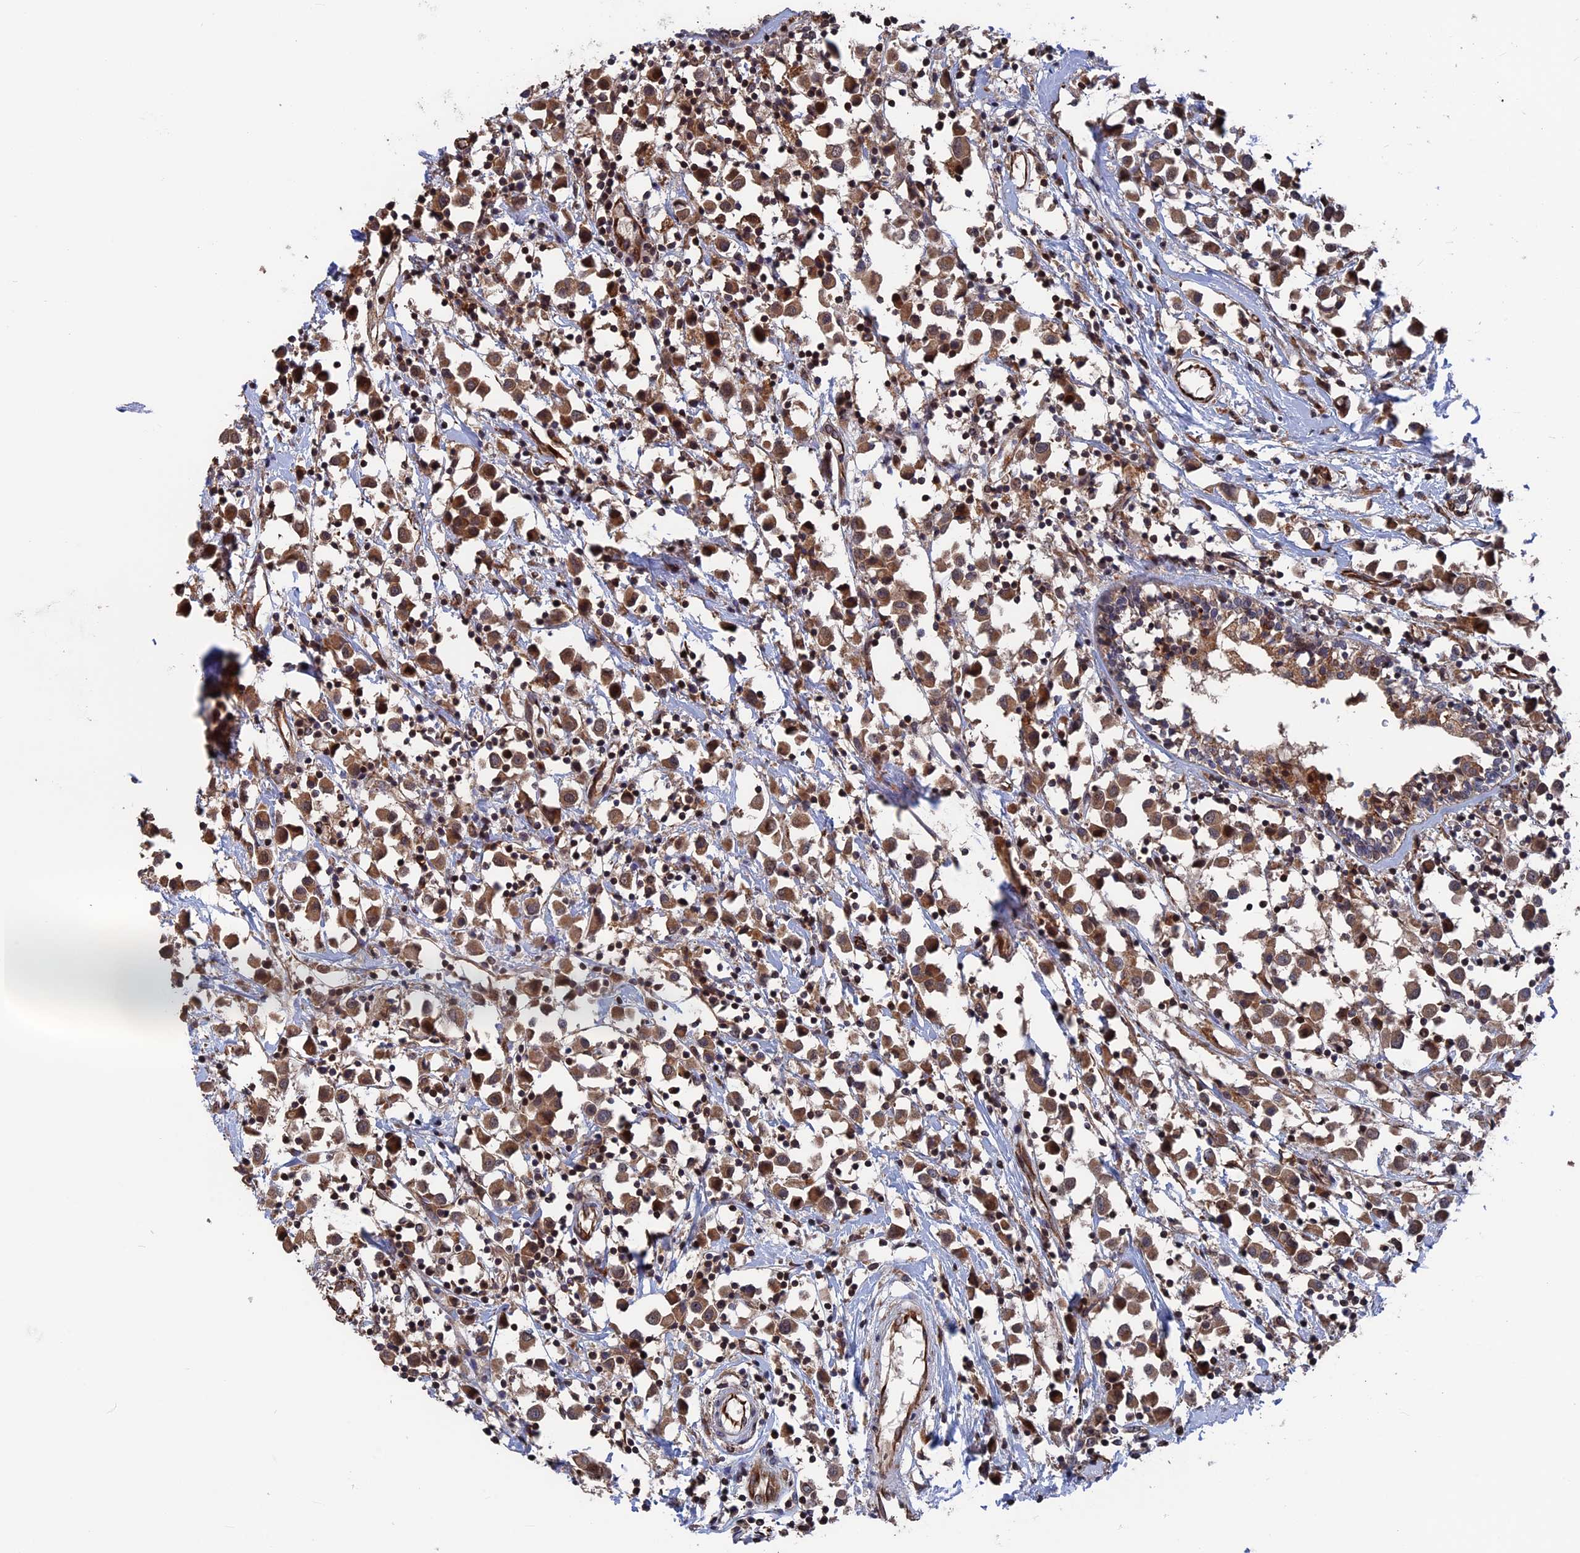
{"staining": {"intensity": "moderate", "quantity": ">75%", "location": "cytoplasmic/membranous"}, "tissue": "breast cancer", "cell_type": "Tumor cells", "image_type": "cancer", "snomed": [{"axis": "morphology", "description": "Duct carcinoma"}, {"axis": "topography", "description": "Breast"}], "caption": "A photomicrograph showing moderate cytoplasmic/membranous positivity in about >75% of tumor cells in intraductal carcinoma (breast), as visualized by brown immunohistochemical staining.", "gene": "PLA2G15", "patient": {"sex": "female", "age": 61}}